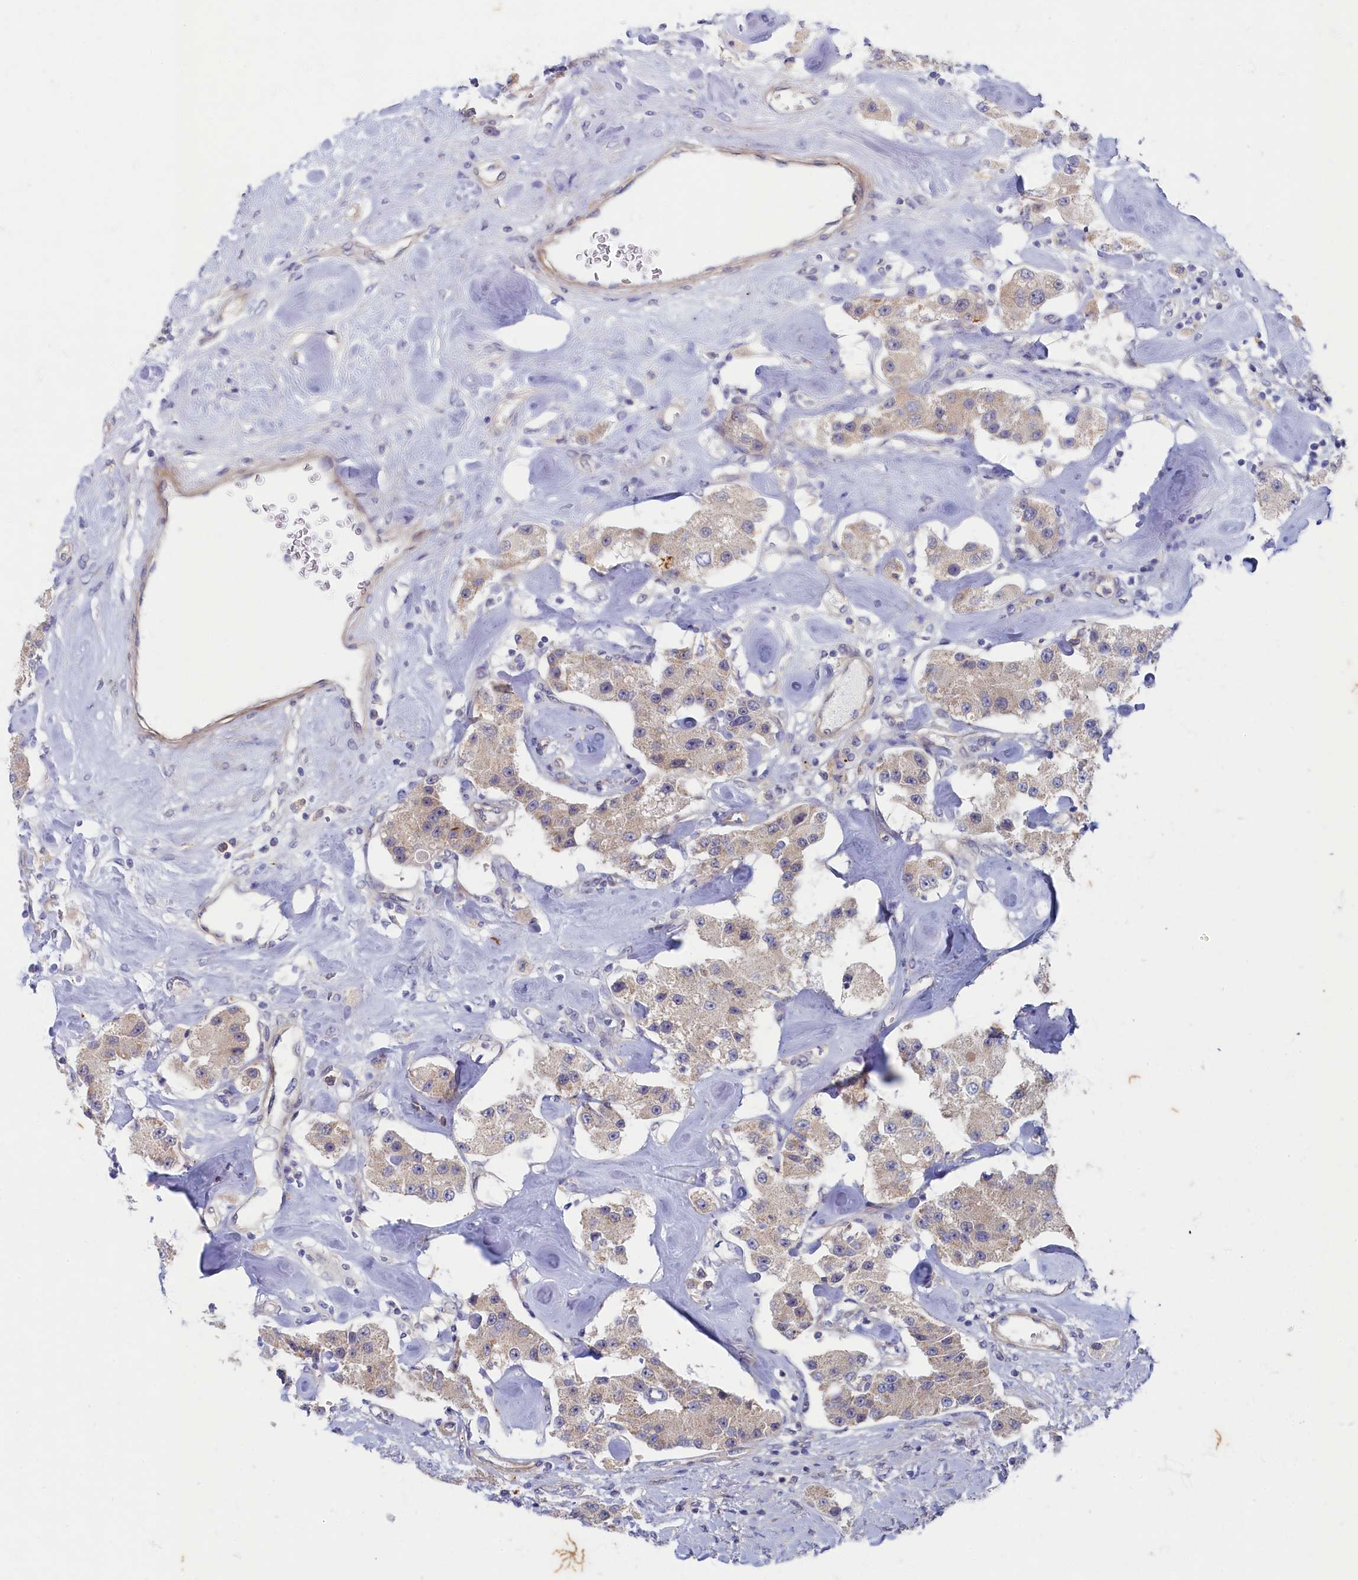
{"staining": {"intensity": "negative", "quantity": "none", "location": "none"}, "tissue": "carcinoid", "cell_type": "Tumor cells", "image_type": "cancer", "snomed": [{"axis": "morphology", "description": "Carcinoid, malignant, NOS"}, {"axis": "topography", "description": "Pancreas"}], "caption": "Tumor cells are negative for brown protein staining in malignant carcinoid.", "gene": "WDR59", "patient": {"sex": "male", "age": 41}}